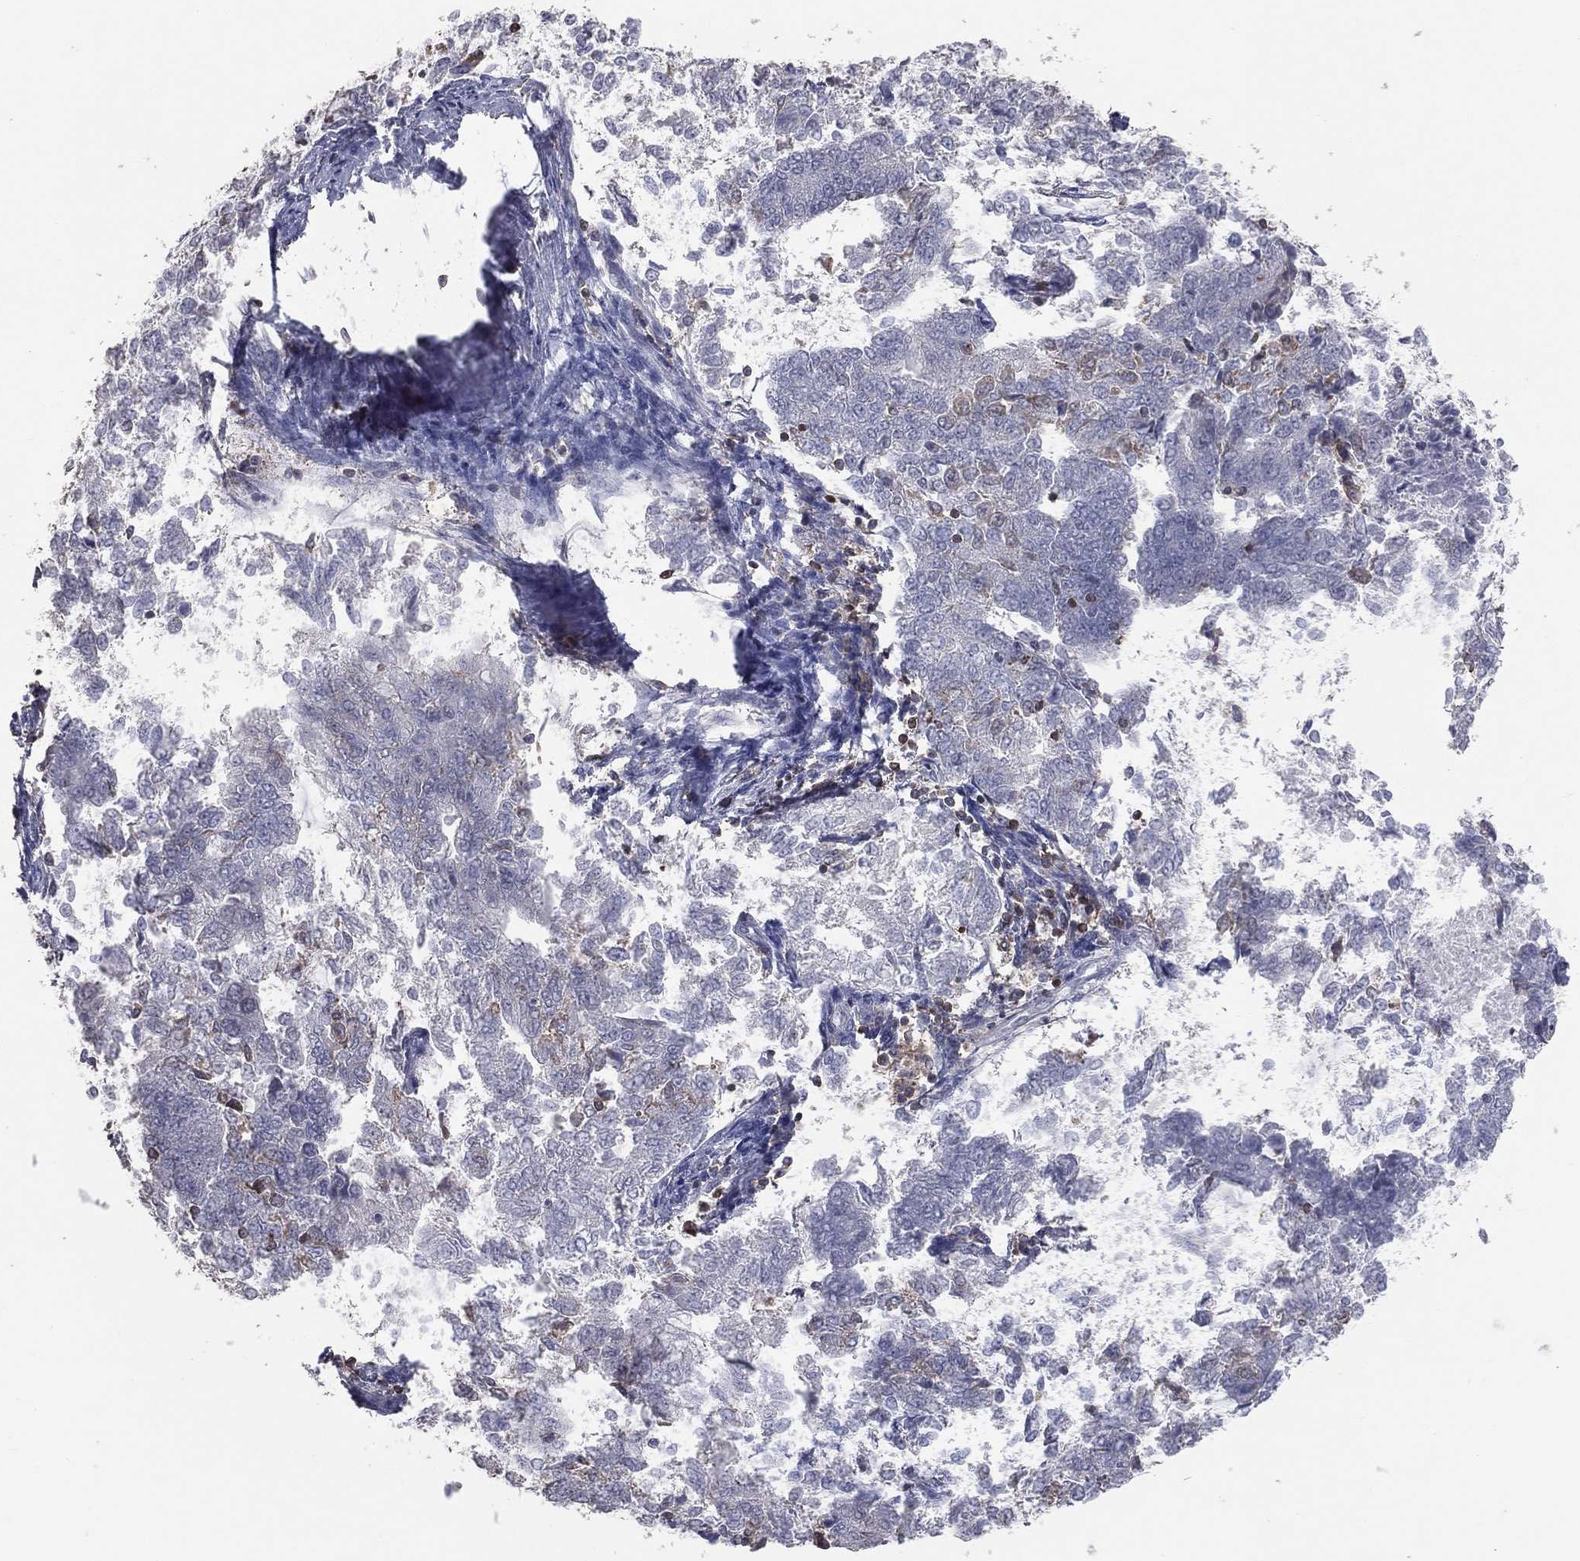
{"staining": {"intensity": "negative", "quantity": "none", "location": "none"}, "tissue": "endometrial cancer", "cell_type": "Tumor cells", "image_type": "cancer", "snomed": [{"axis": "morphology", "description": "Adenocarcinoma, NOS"}, {"axis": "topography", "description": "Endometrium"}], "caption": "Immunohistochemistry (IHC) of human endometrial cancer shows no staining in tumor cells.", "gene": "PSTPIP1", "patient": {"sex": "female", "age": 65}}